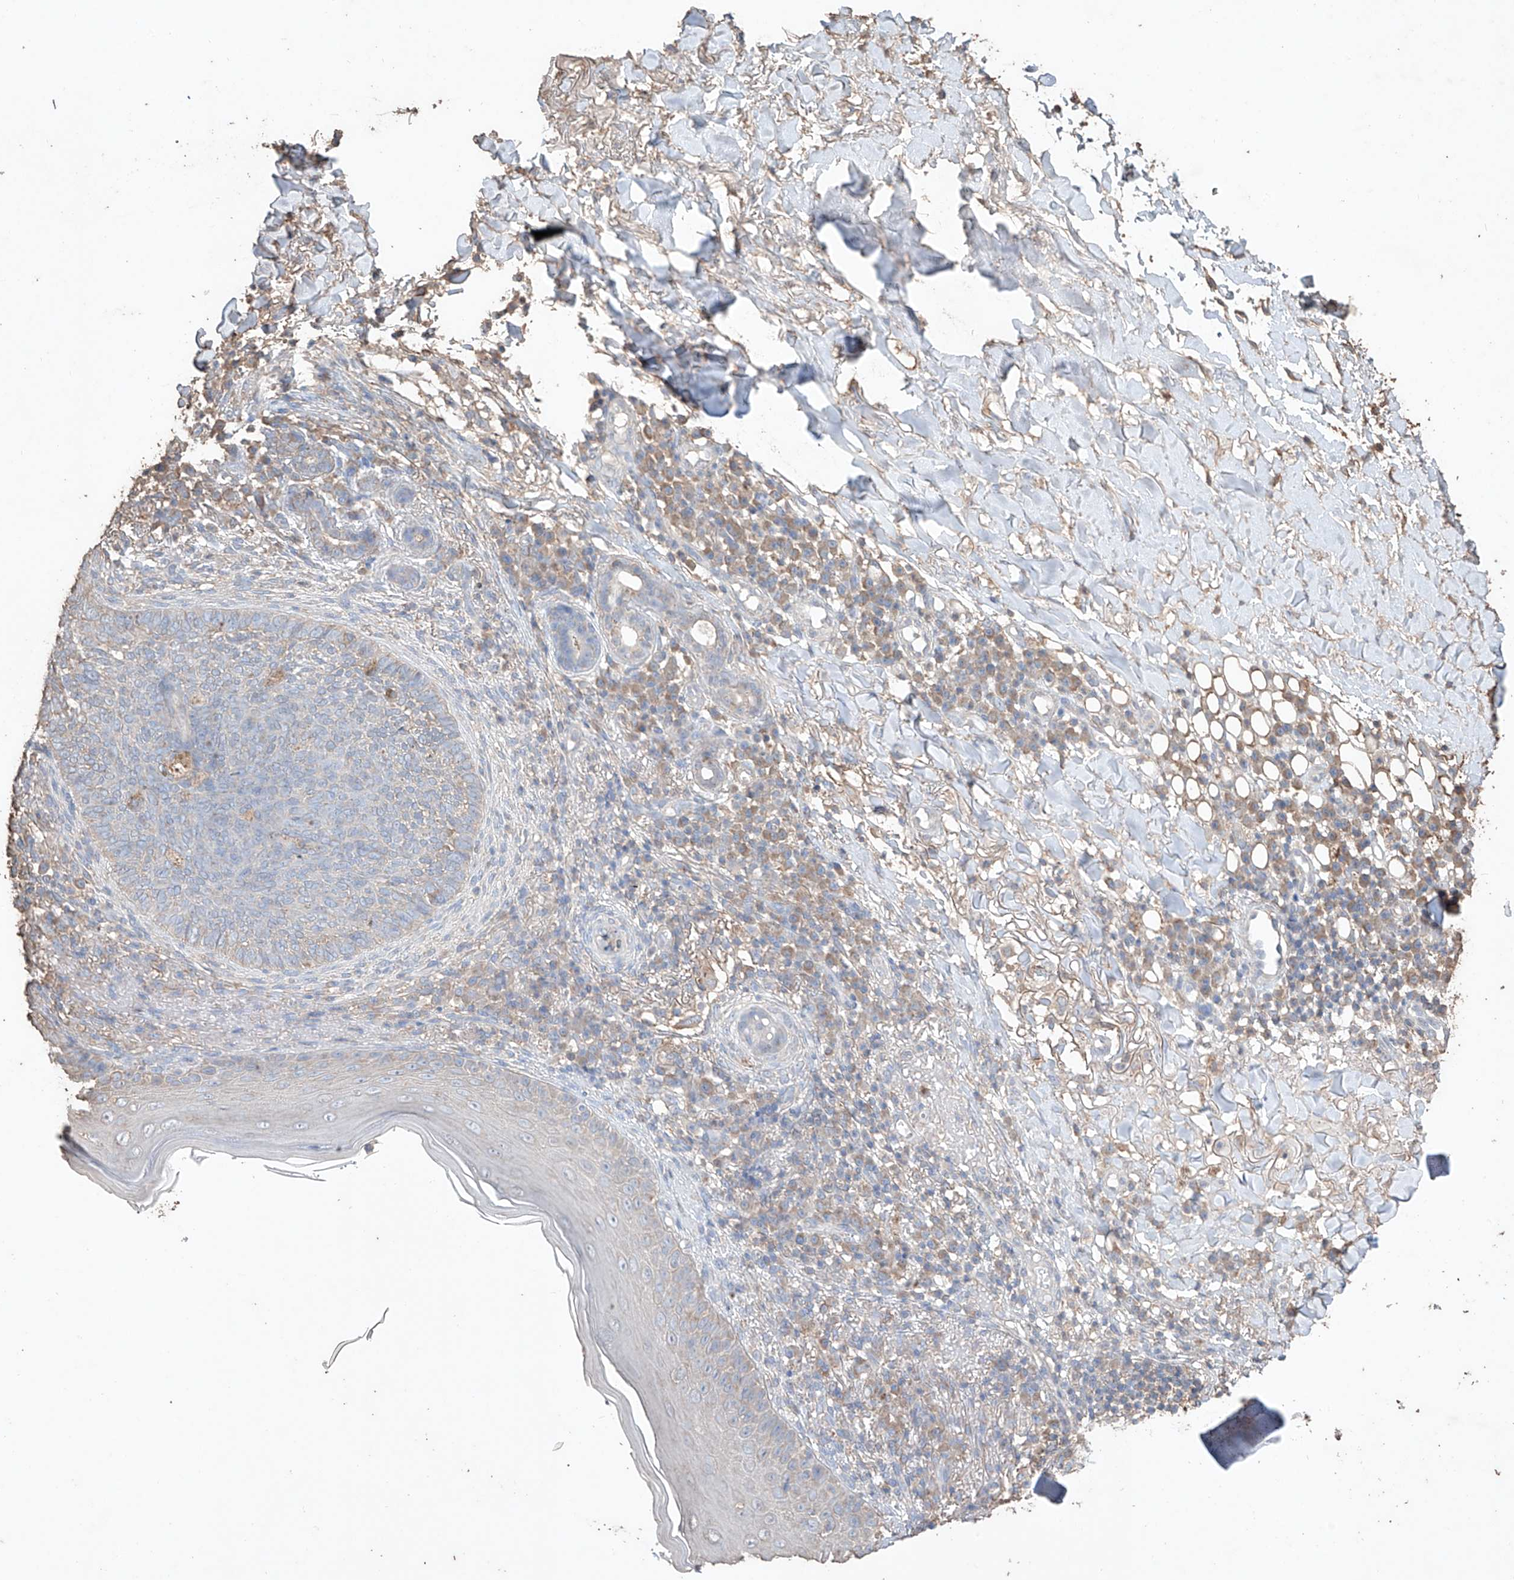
{"staining": {"intensity": "negative", "quantity": "none", "location": "none"}, "tissue": "skin cancer", "cell_type": "Tumor cells", "image_type": "cancer", "snomed": [{"axis": "morphology", "description": "Basal cell carcinoma"}, {"axis": "topography", "description": "Skin"}], "caption": "Immunohistochemistry of basal cell carcinoma (skin) reveals no staining in tumor cells.", "gene": "M6PR", "patient": {"sex": "male", "age": 85}}